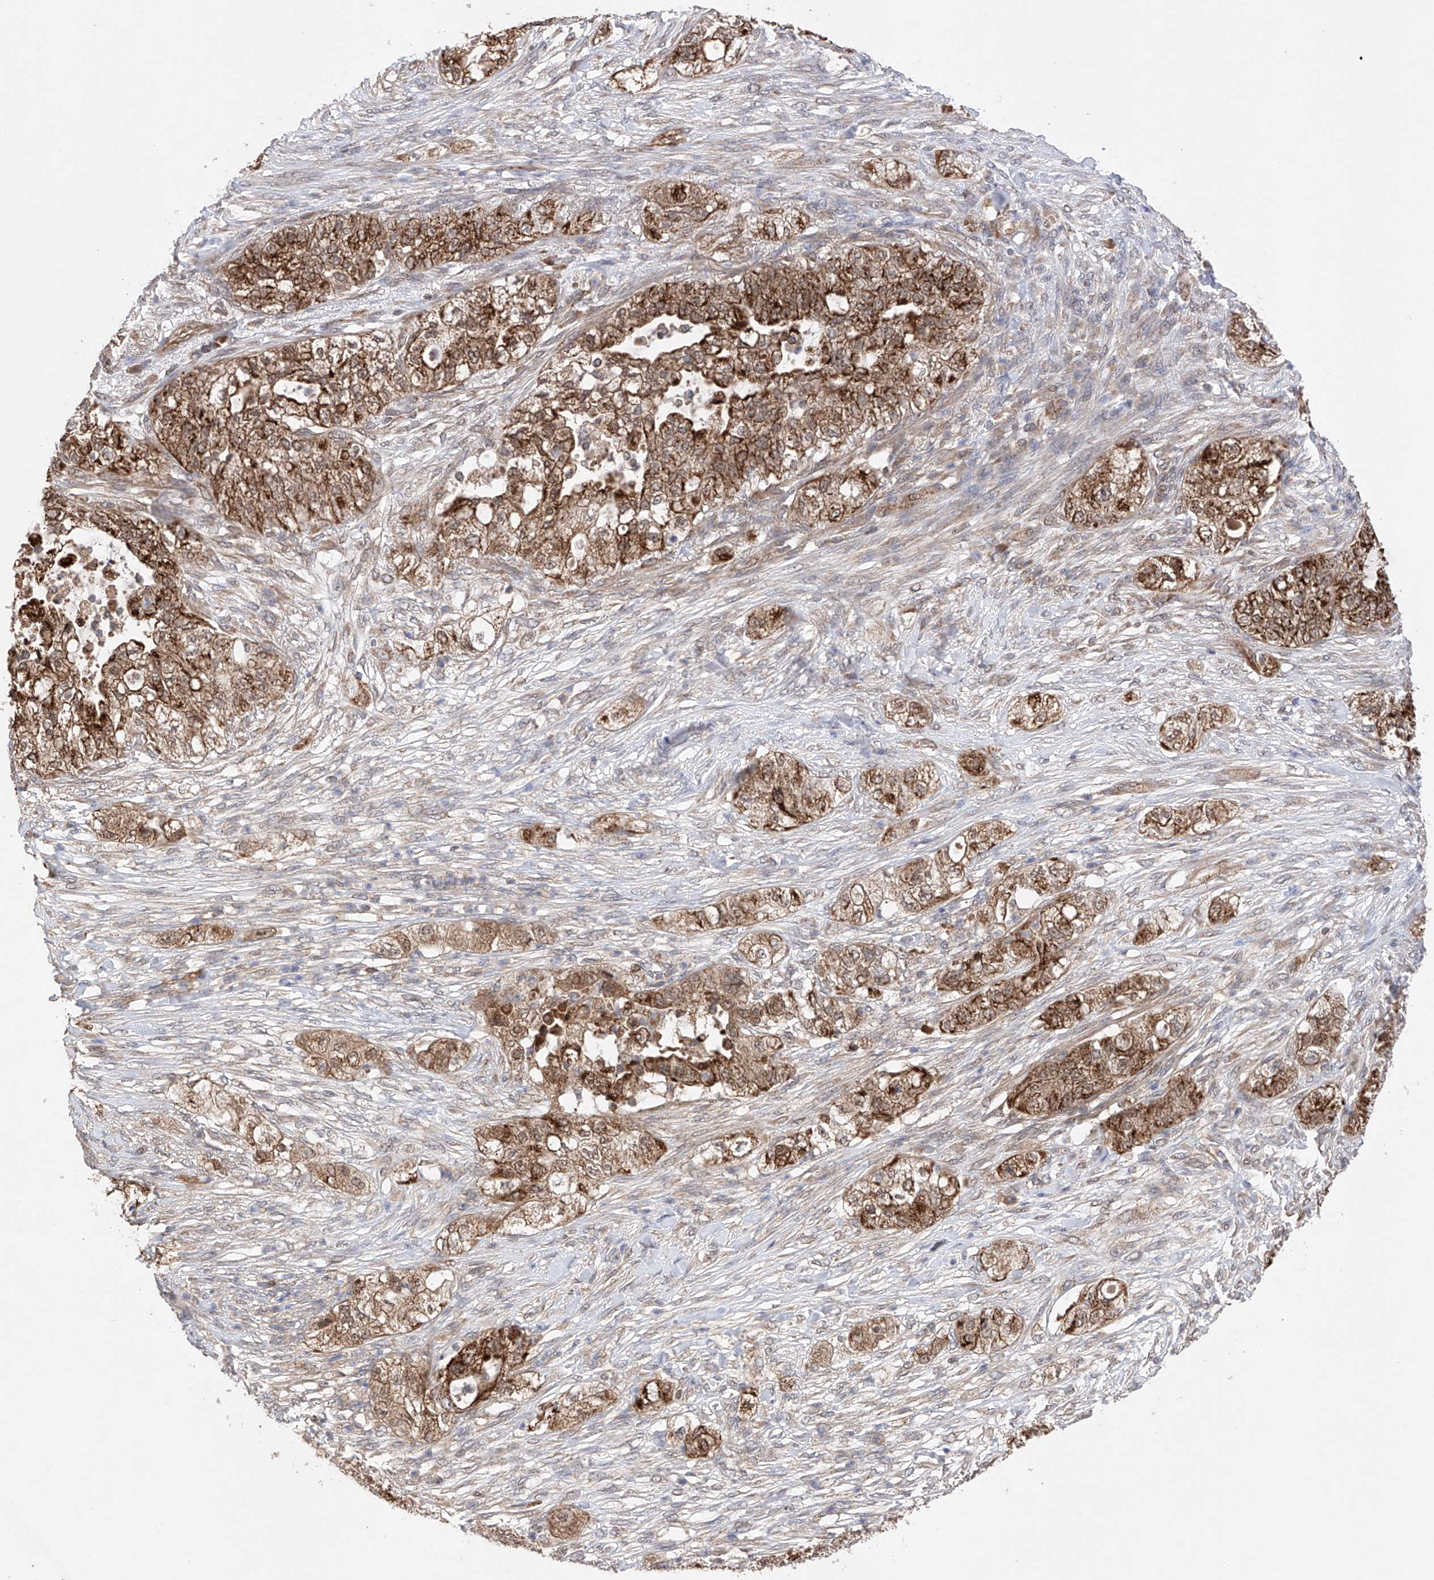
{"staining": {"intensity": "strong", "quantity": ">75%", "location": "cytoplasmic/membranous"}, "tissue": "pancreatic cancer", "cell_type": "Tumor cells", "image_type": "cancer", "snomed": [{"axis": "morphology", "description": "Adenocarcinoma, NOS"}, {"axis": "topography", "description": "Pancreas"}], "caption": "Human pancreatic adenocarcinoma stained with a protein marker reveals strong staining in tumor cells.", "gene": "SDHAF4", "patient": {"sex": "female", "age": 78}}